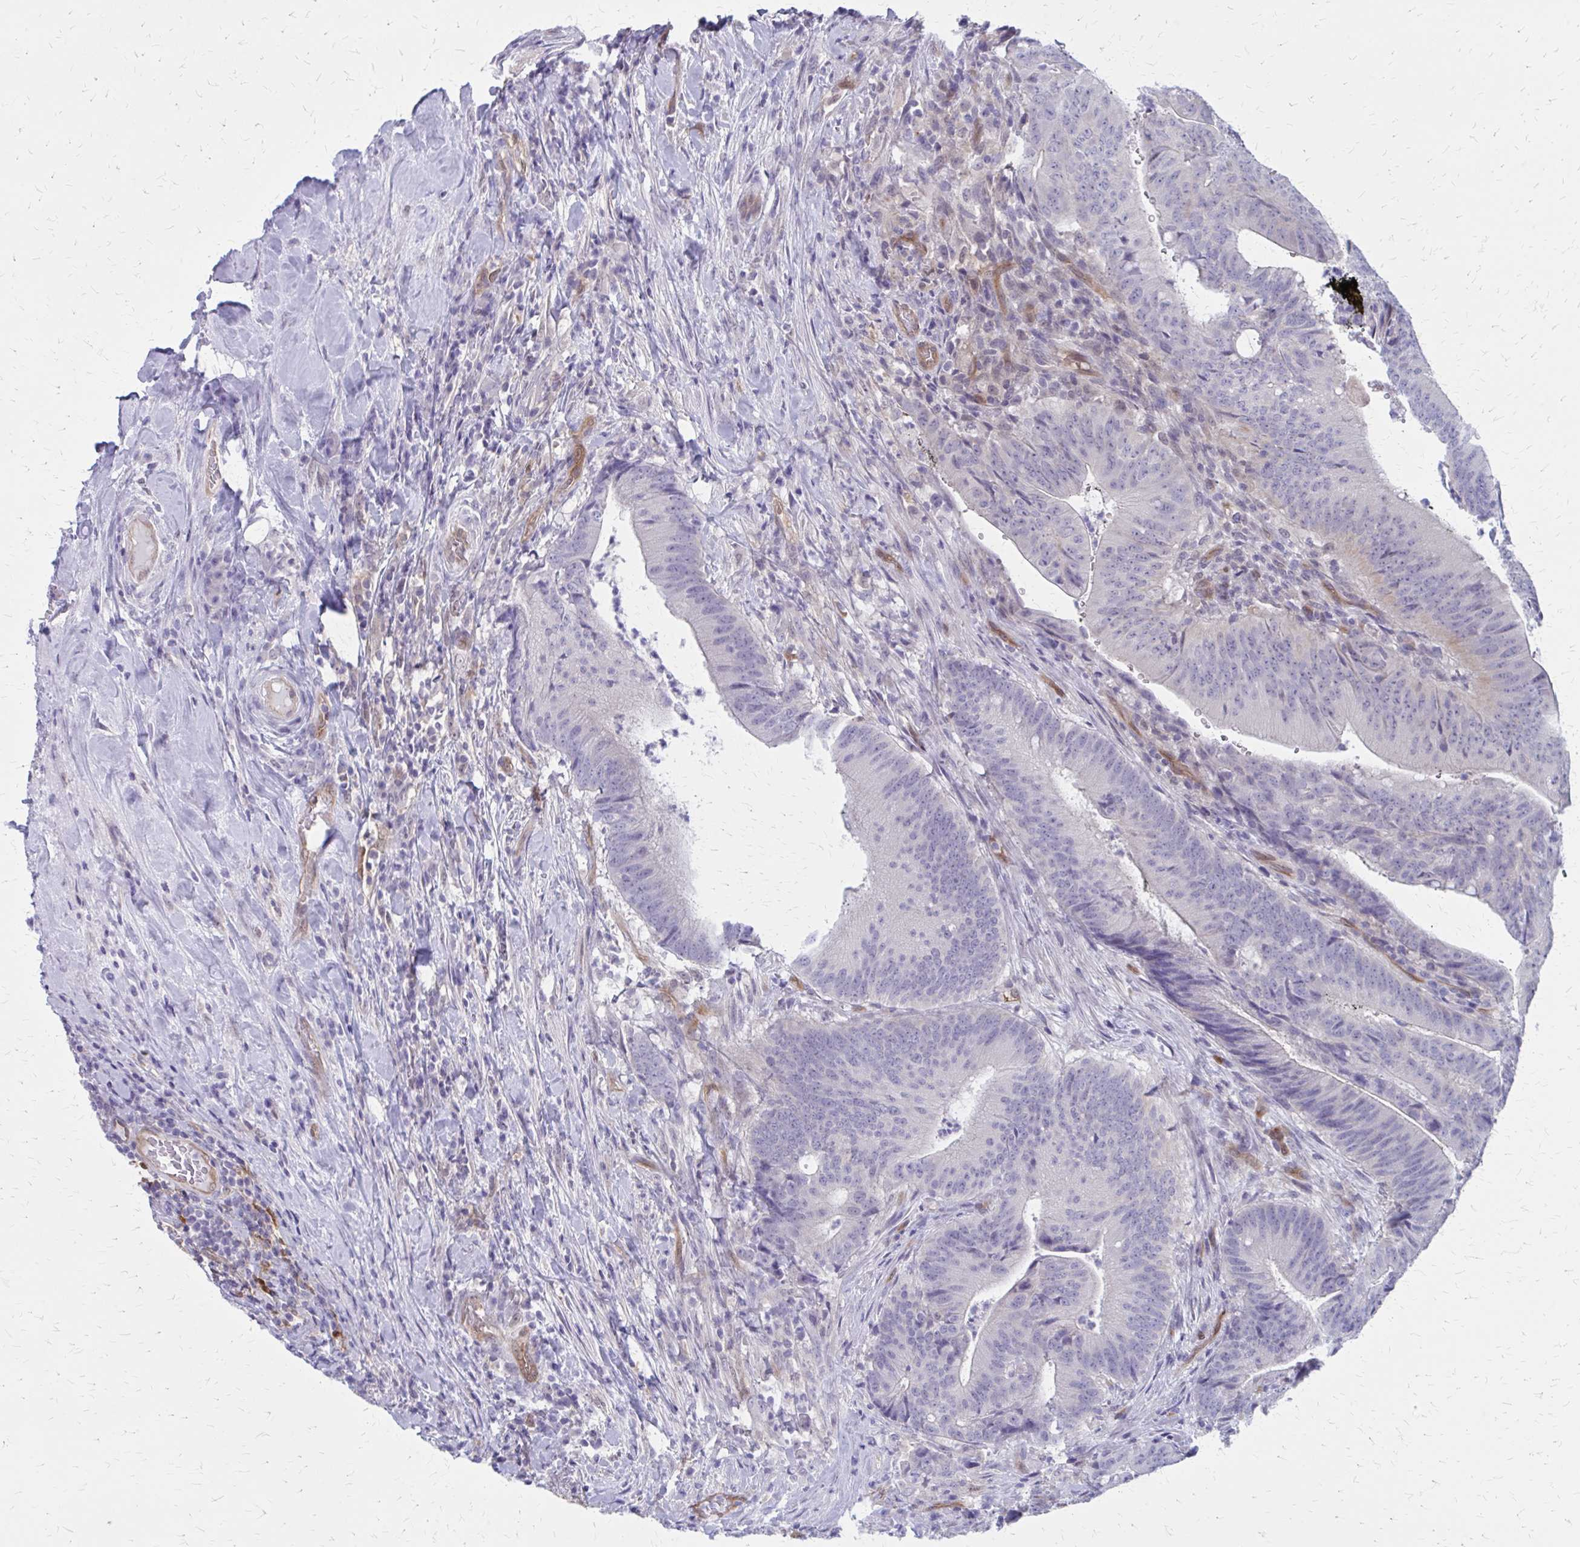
{"staining": {"intensity": "negative", "quantity": "none", "location": "none"}, "tissue": "colorectal cancer", "cell_type": "Tumor cells", "image_type": "cancer", "snomed": [{"axis": "morphology", "description": "Adenocarcinoma, NOS"}, {"axis": "topography", "description": "Colon"}], "caption": "Histopathology image shows no significant protein staining in tumor cells of adenocarcinoma (colorectal).", "gene": "CLIC2", "patient": {"sex": "female", "age": 43}}